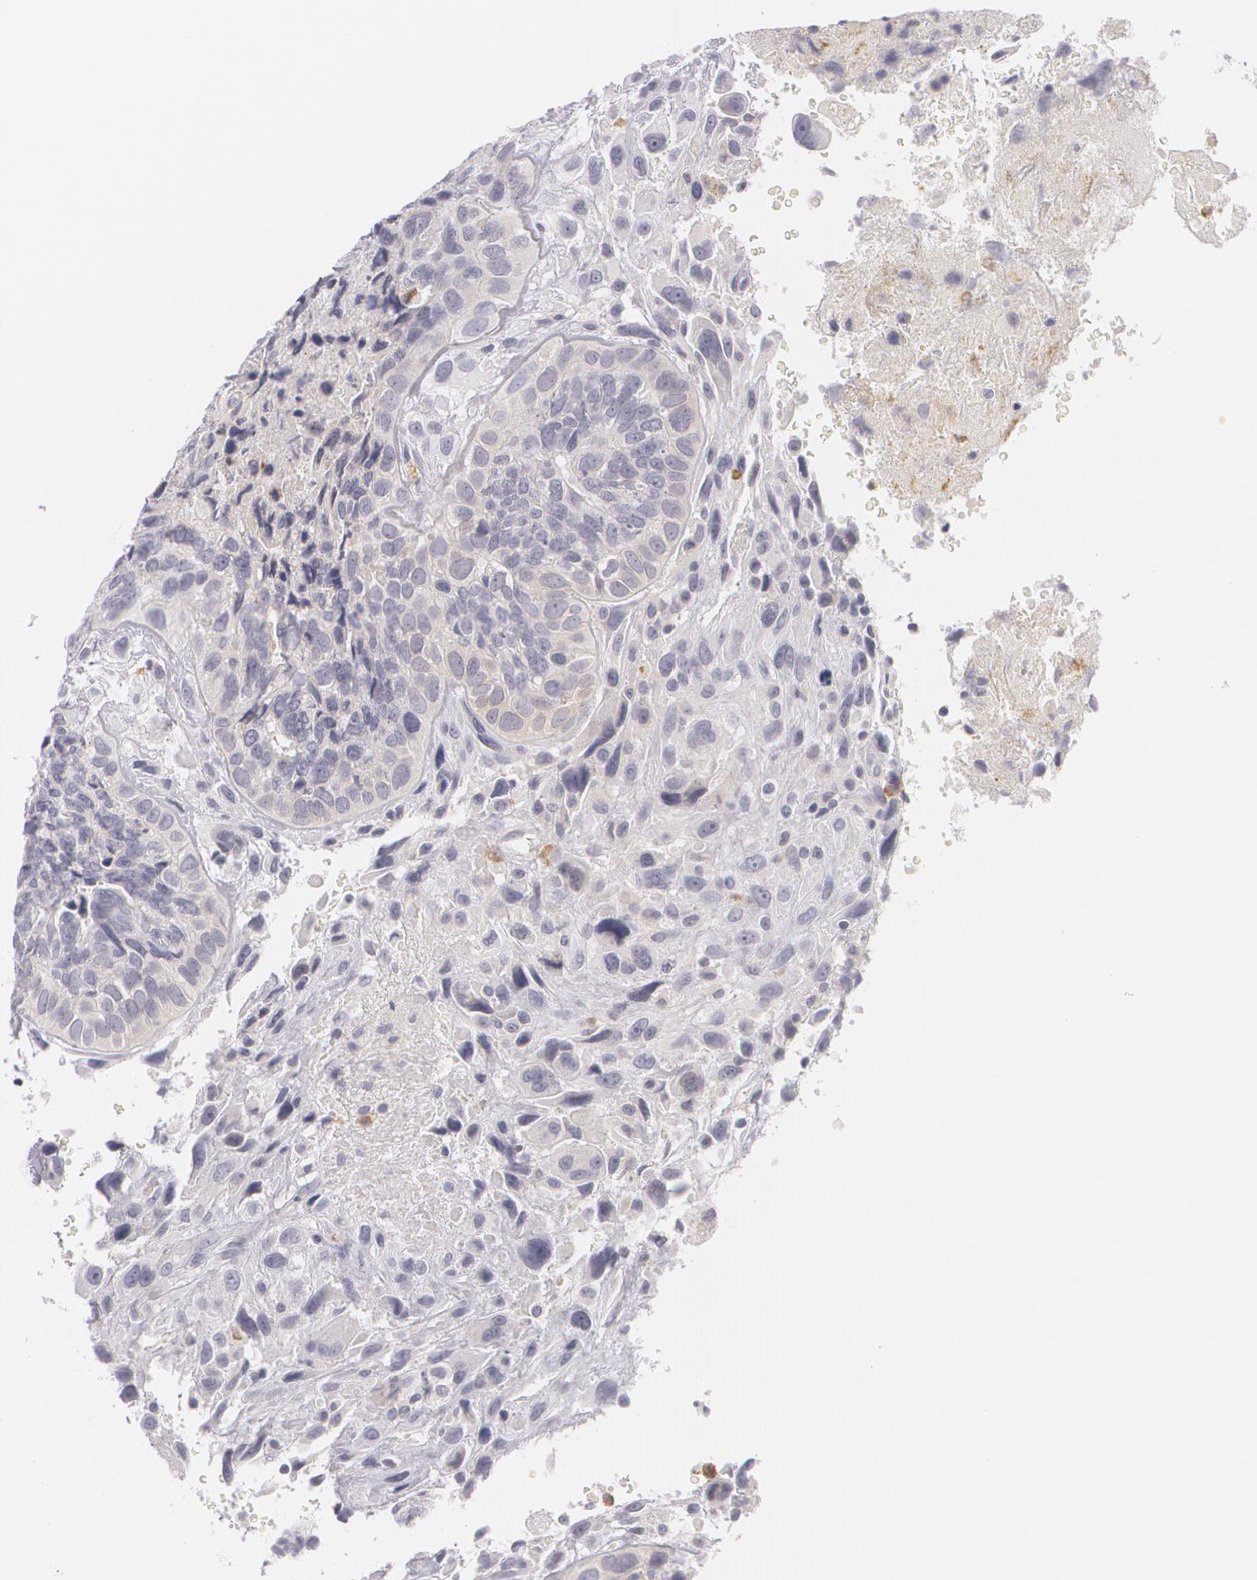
{"staining": {"intensity": "negative", "quantity": "none", "location": "none"}, "tissue": "breast cancer", "cell_type": "Tumor cells", "image_type": "cancer", "snomed": [{"axis": "morphology", "description": "Neoplasm, malignant, NOS"}, {"axis": "topography", "description": "Breast"}], "caption": "Immunohistochemistry (IHC) of human breast neoplasm (malignant) exhibits no staining in tumor cells.", "gene": "FAM181A", "patient": {"sex": "female", "age": 50}}